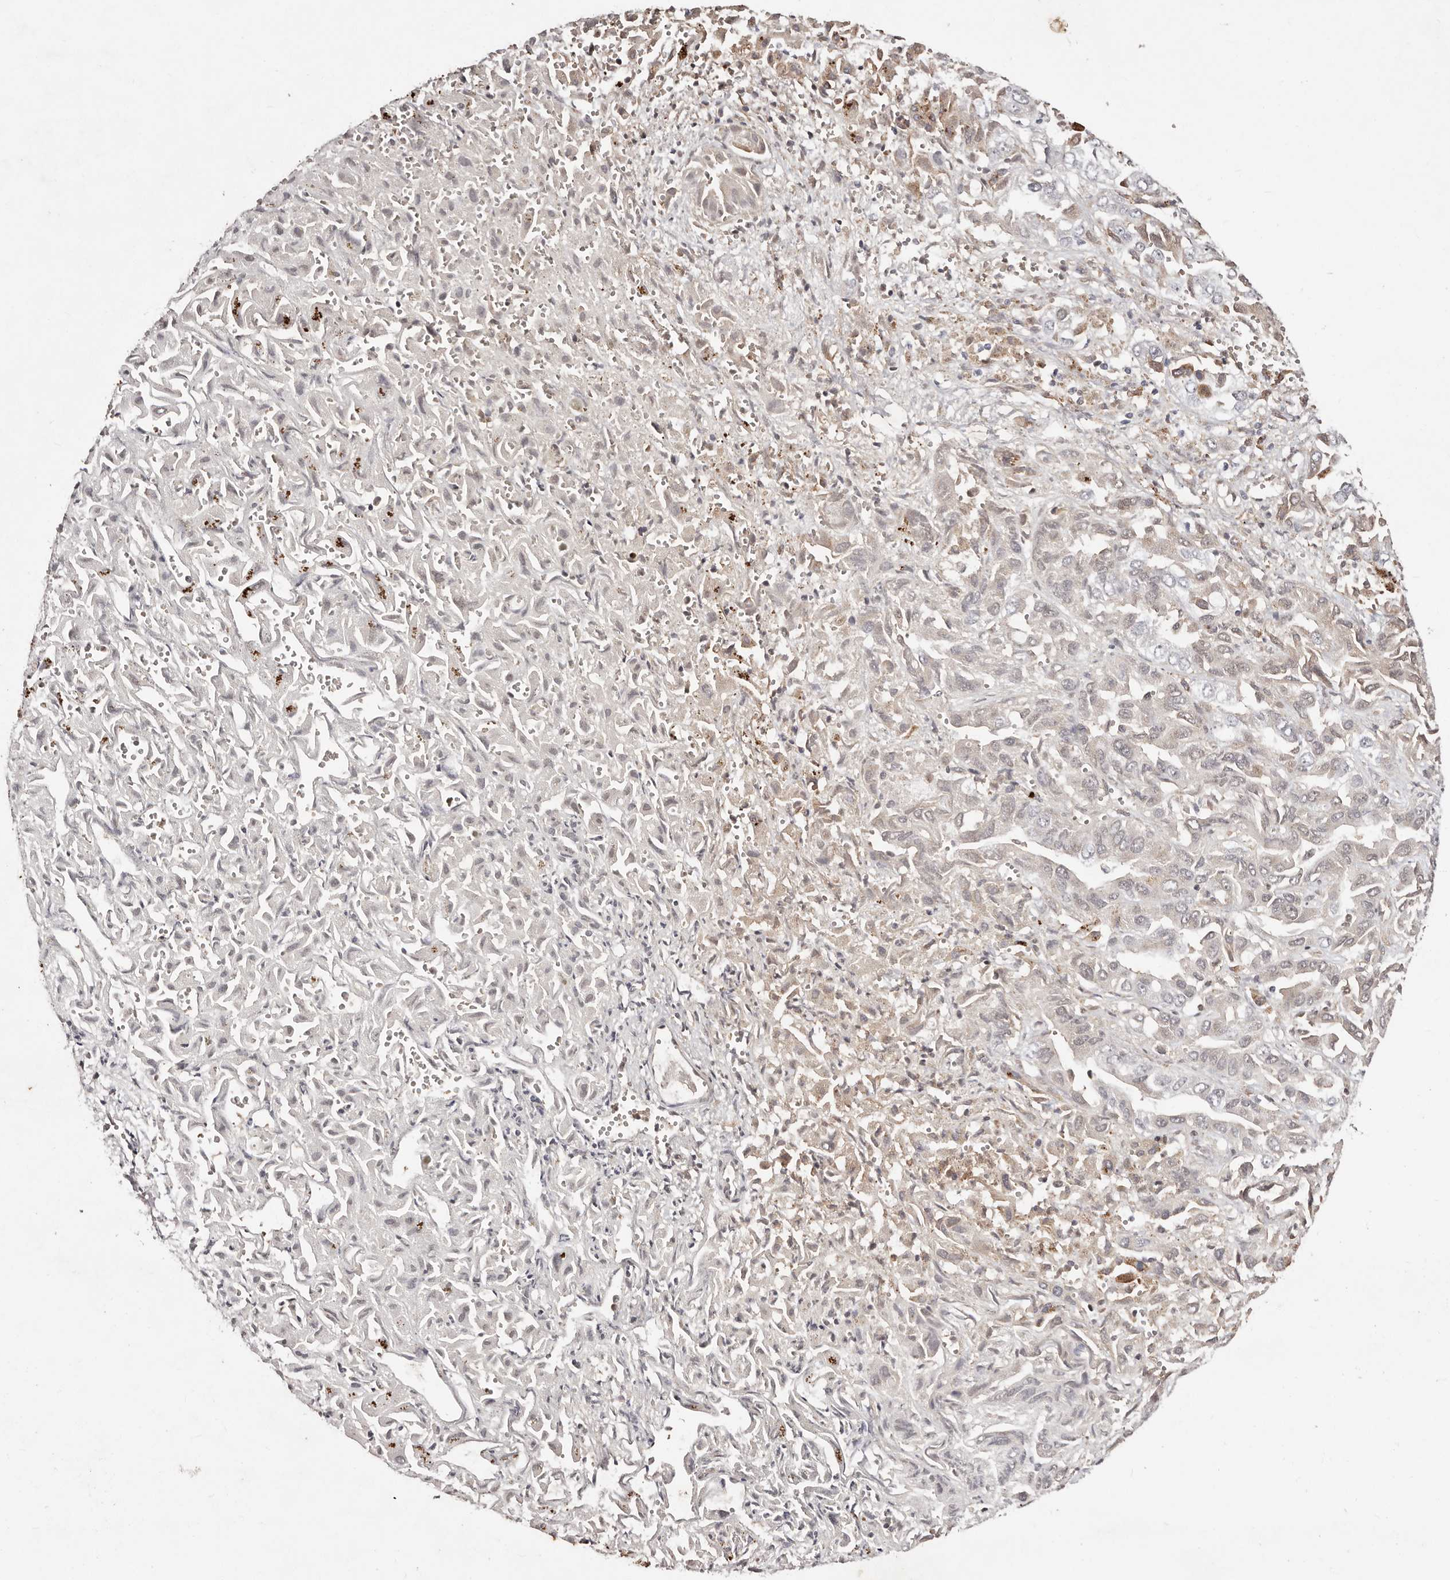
{"staining": {"intensity": "weak", "quantity": "<25%", "location": "cytoplasmic/membranous"}, "tissue": "liver cancer", "cell_type": "Tumor cells", "image_type": "cancer", "snomed": [{"axis": "morphology", "description": "Cholangiocarcinoma"}, {"axis": "topography", "description": "Liver"}], "caption": "A micrograph of human liver cholangiocarcinoma is negative for staining in tumor cells.", "gene": "BICRAL", "patient": {"sex": "female", "age": 52}}